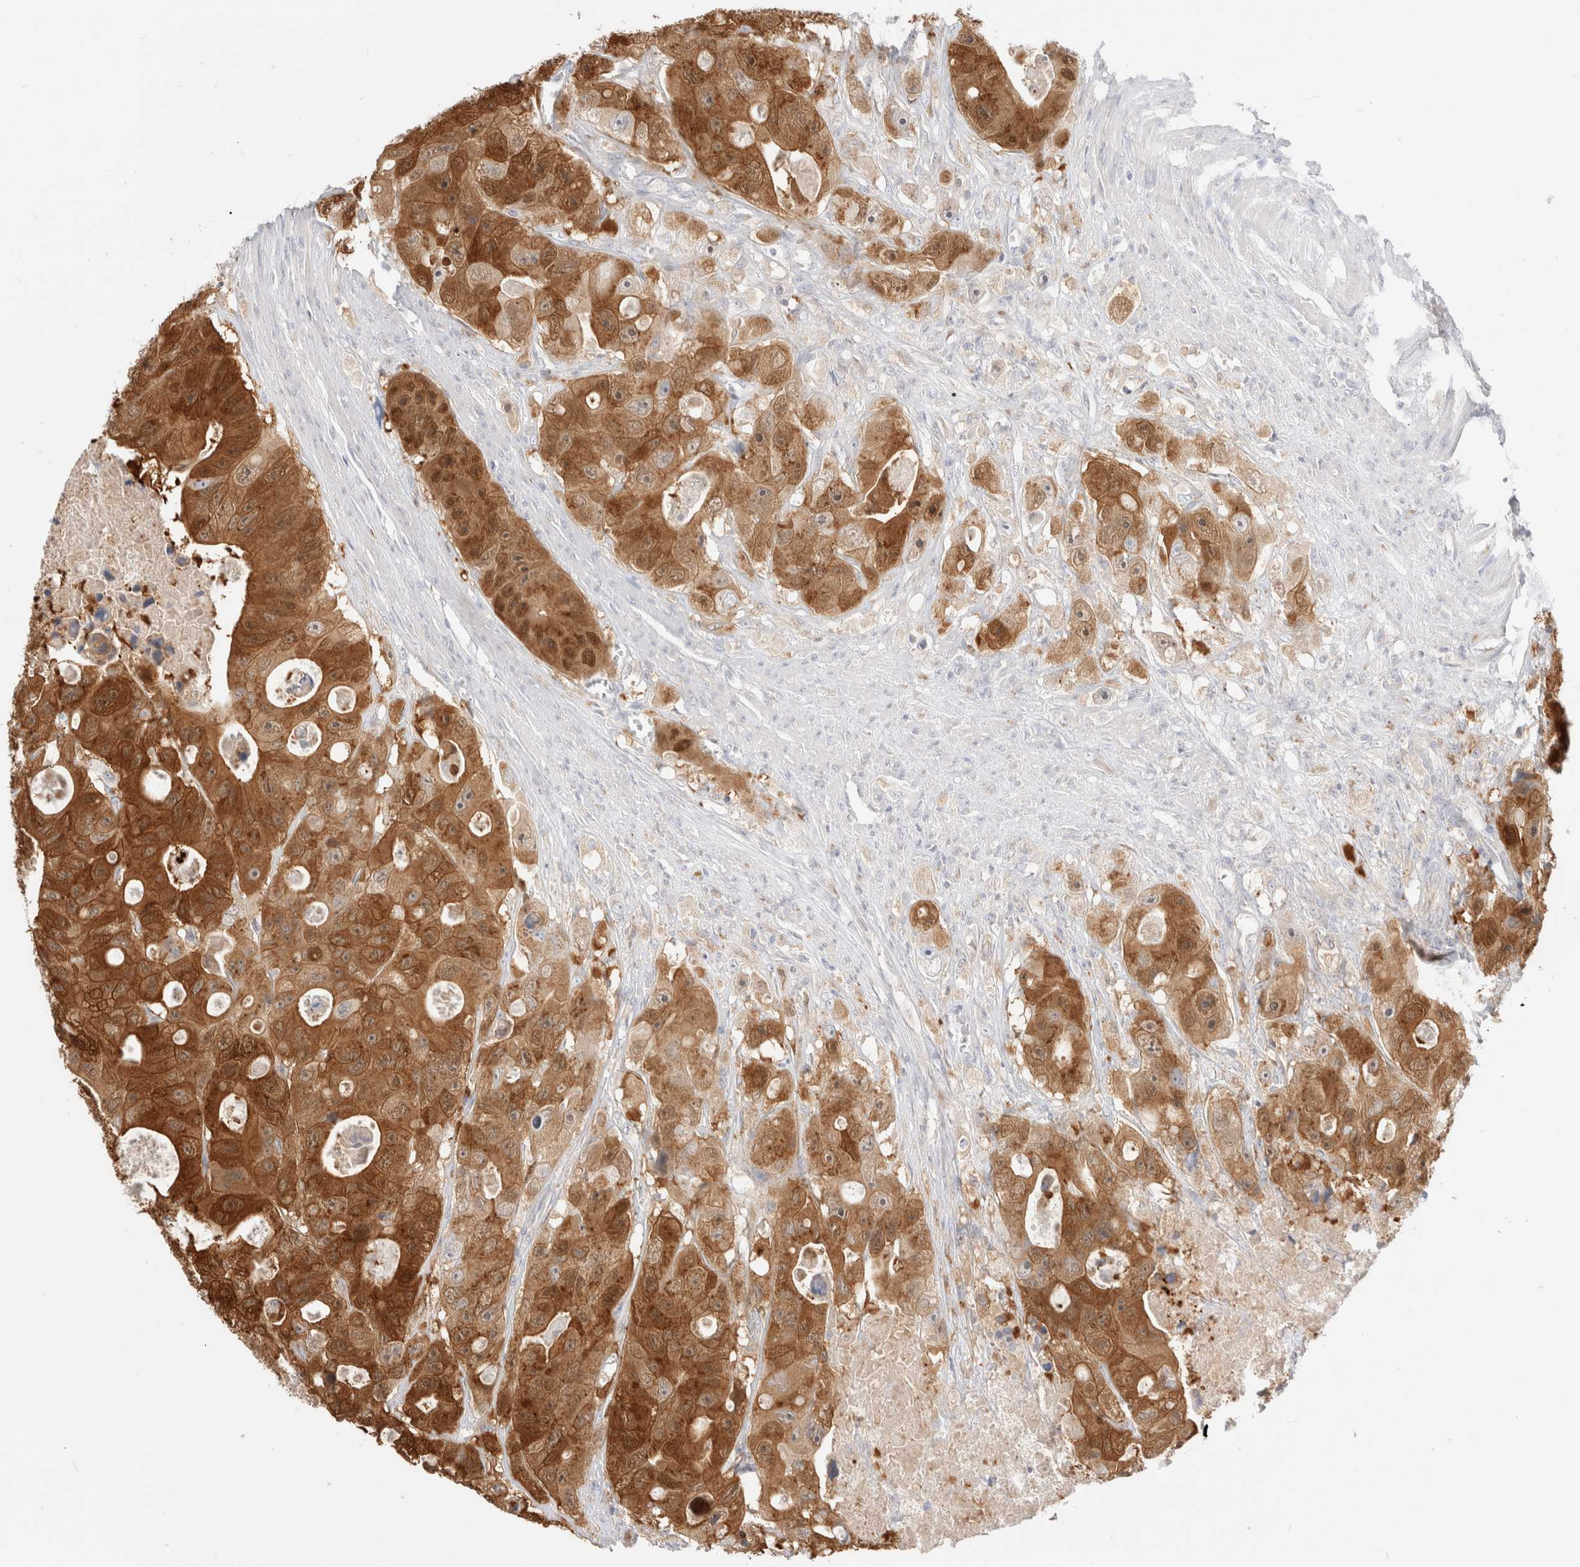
{"staining": {"intensity": "moderate", "quantity": ">75%", "location": "cytoplasmic/membranous,nuclear"}, "tissue": "colorectal cancer", "cell_type": "Tumor cells", "image_type": "cancer", "snomed": [{"axis": "morphology", "description": "Adenocarcinoma, NOS"}, {"axis": "topography", "description": "Colon"}], "caption": "Approximately >75% of tumor cells in colorectal adenocarcinoma demonstrate moderate cytoplasmic/membranous and nuclear protein expression as visualized by brown immunohistochemical staining.", "gene": "EFCAB13", "patient": {"sex": "female", "age": 46}}